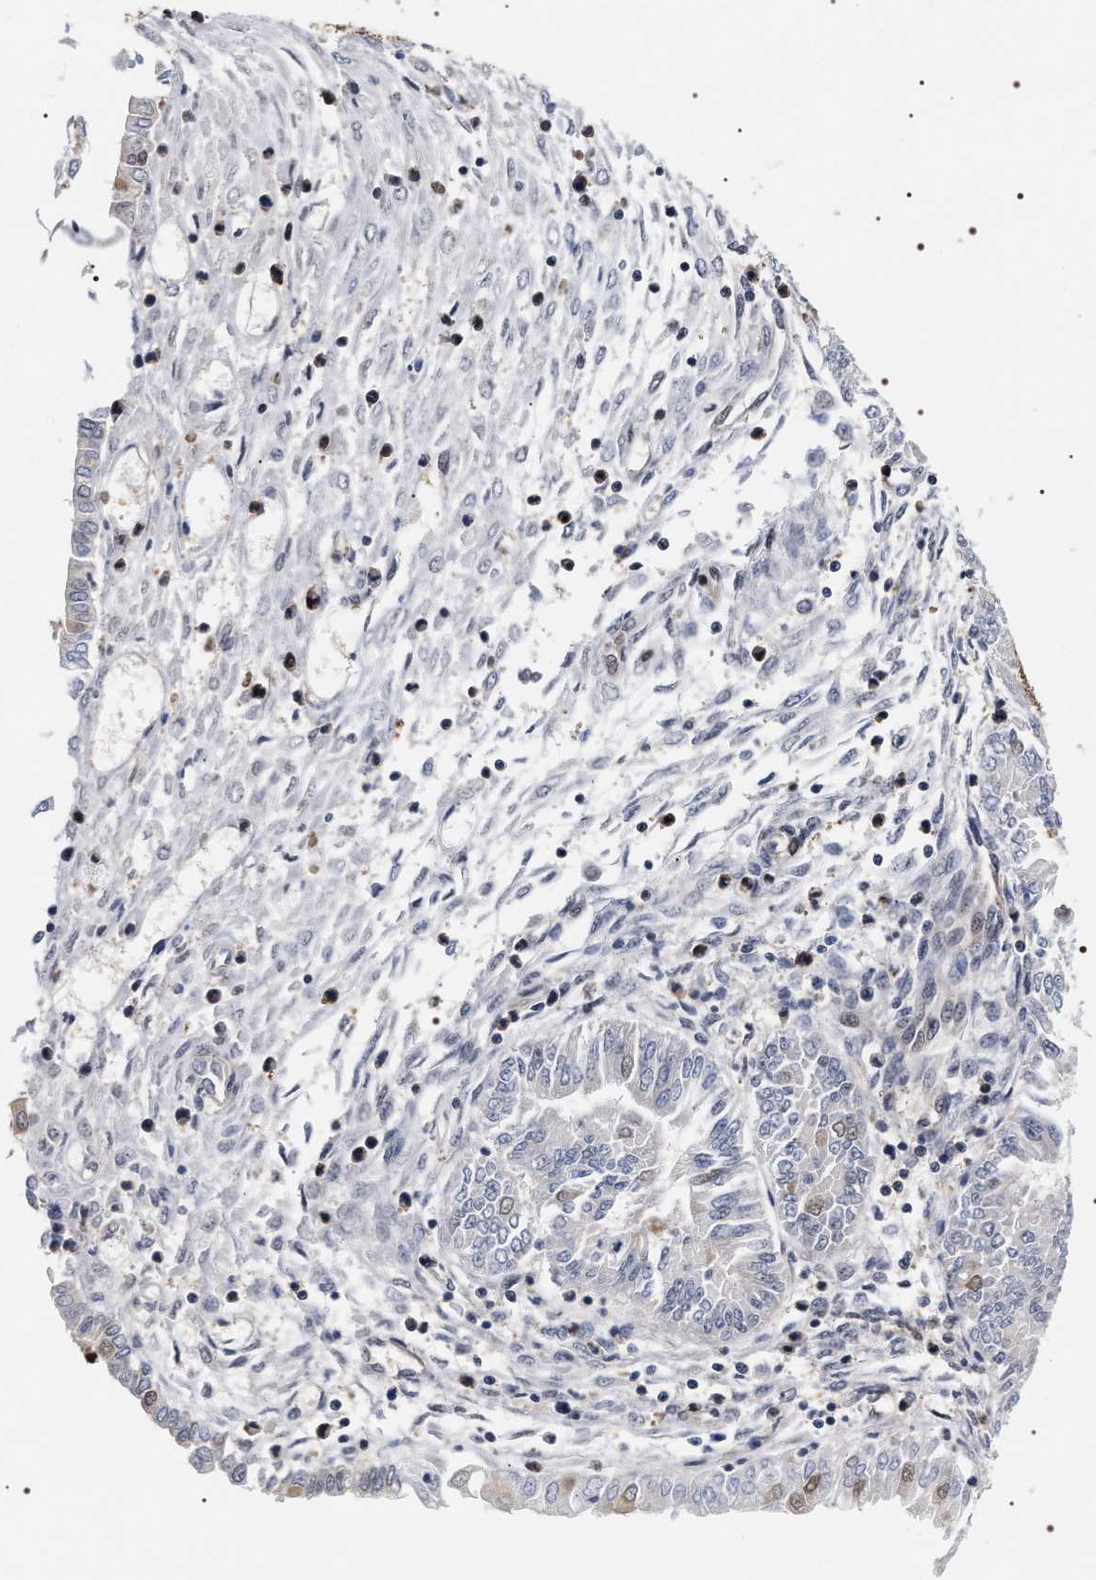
{"staining": {"intensity": "moderate", "quantity": ">75%", "location": "cytoplasmic/membranous,nuclear"}, "tissue": "endometrial cancer", "cell_type": "Tumor cells", "image_type": "cancer", "snomed": [{"axis": "morphology", "description": "Adenocarcinoma, NOS"}, {"axis": "topography", "description": "Endometrium"}], "caption": "The immunohistochemical stain labels moderate cytoplasmic/membranous and nuclear expression in tumor cells of adenocarcinoma (endometrial) tissue. (Stains: DAB in brown, nuclei in blue, Microscopy: brightfield microscopy at high magnification).", "gene": "BAG6", "patient": {"sex": "female", "age": 53}}